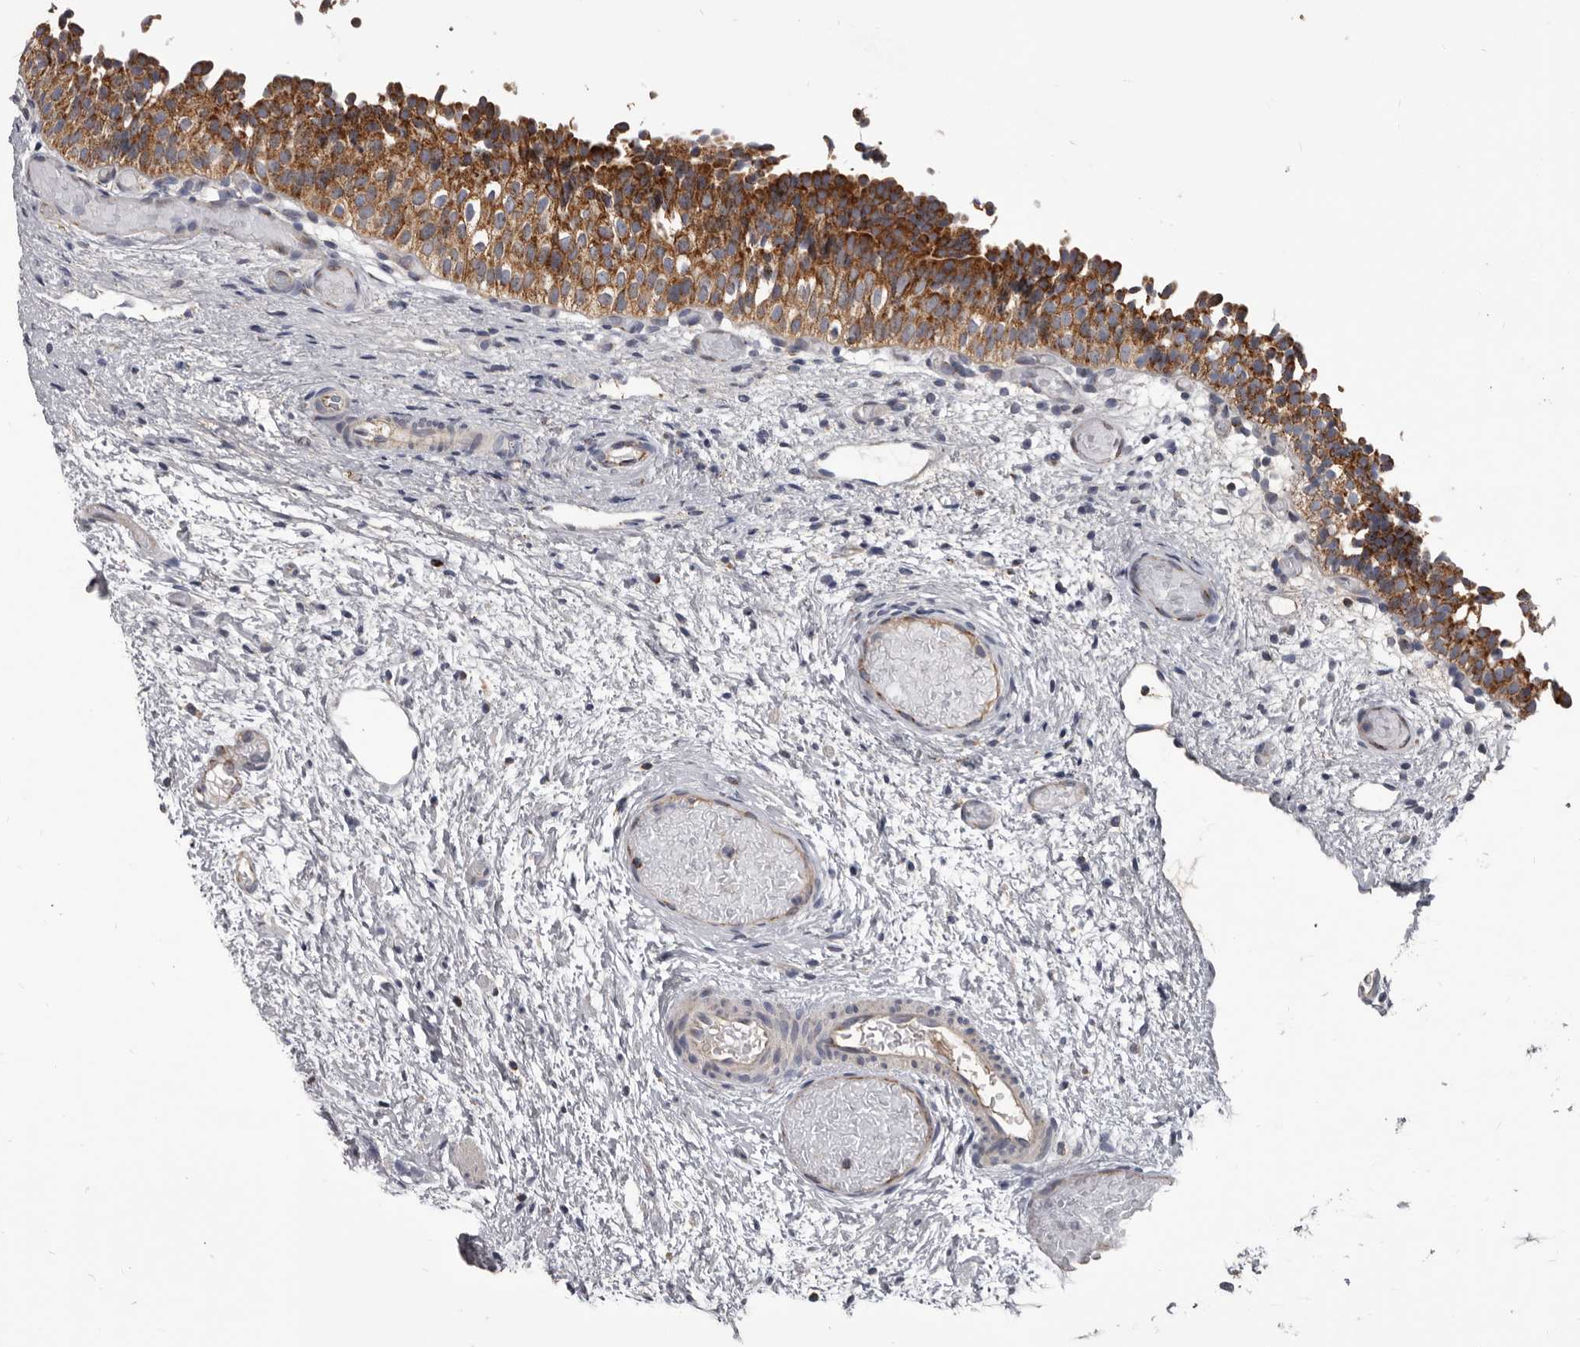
{"staining": {"intensity": "strong", "quantity": ">75%", "location": "cytoplasmic/membranous"}, "tissue": "urinary bladder", "cell_type": "Urothelial cells", "image_type": "normal", "snomed": [{"axis": "morphology", "description": "Normal tissue, NOS"}, {"axis": "topography", "description": "Urinary bladder"}], "caption": "IHC histopathology image of normal urinary bladder stained for a protein (brown), which exhibits high levels of strong cytoplasmic/membranous positivity in approximately >75% of urothelial cells.", "gene": "ALDH5A1", "patient": {"sex": "male", "age": 1}}